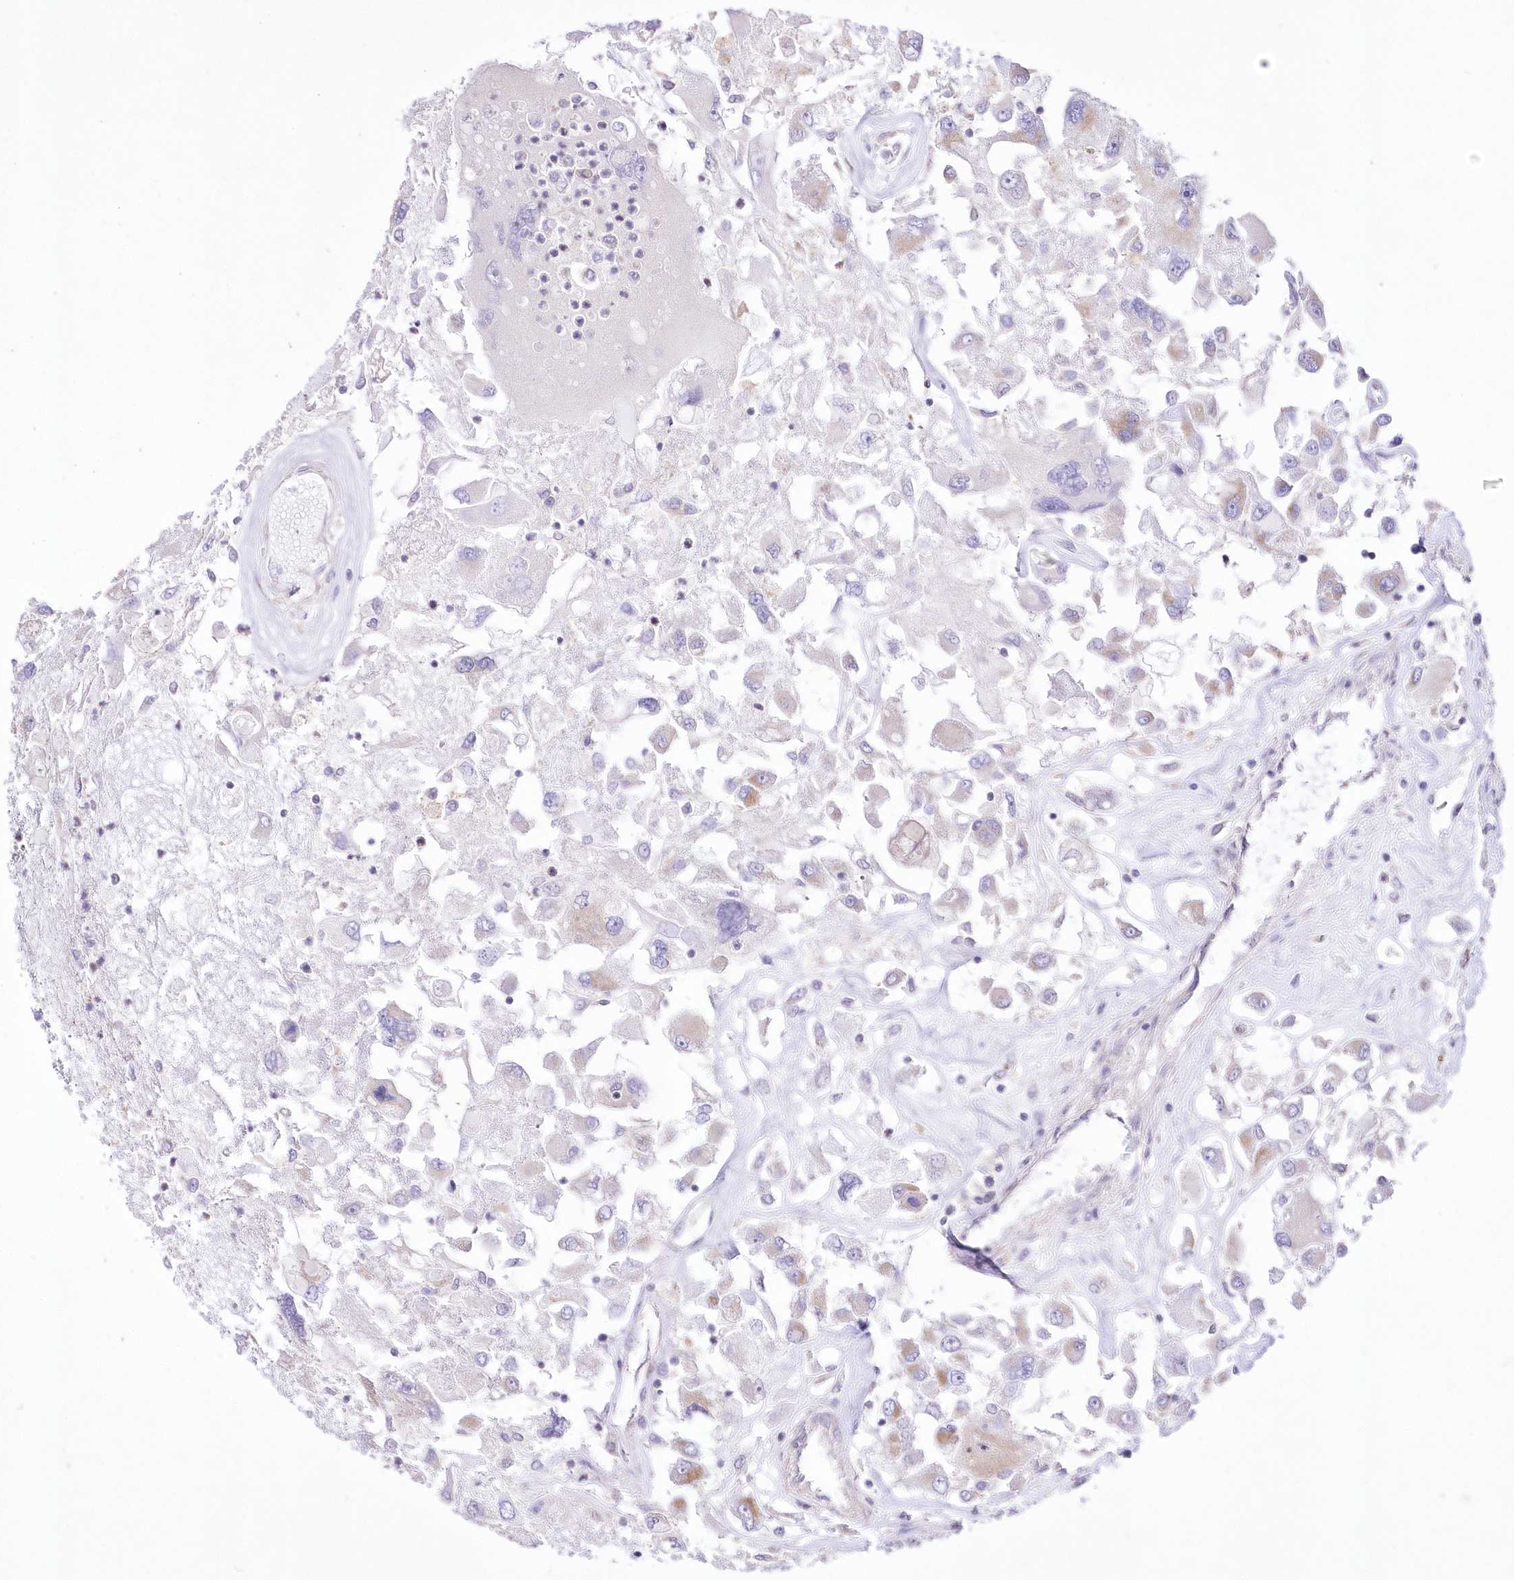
{"staining": {"intensity": "weak", "quantity": "<25%", "location": "cytoplasmic/membranous"}, "tissue": "renal cancer", "cell_type": "Tumor cells", "image_type": "cancer", "snomed": [{"axis": "morphology", "description": "Adenocarcinoma, NOS"}, {"axis": "topography", "description": "Kidney"}], "caption": "Renal adenocarcinoma was stained to show a protein in brown. There is no significant staining in tumor cells.", "gene": "FAM241B", "patient": {"sex": "female", "age": 52}}